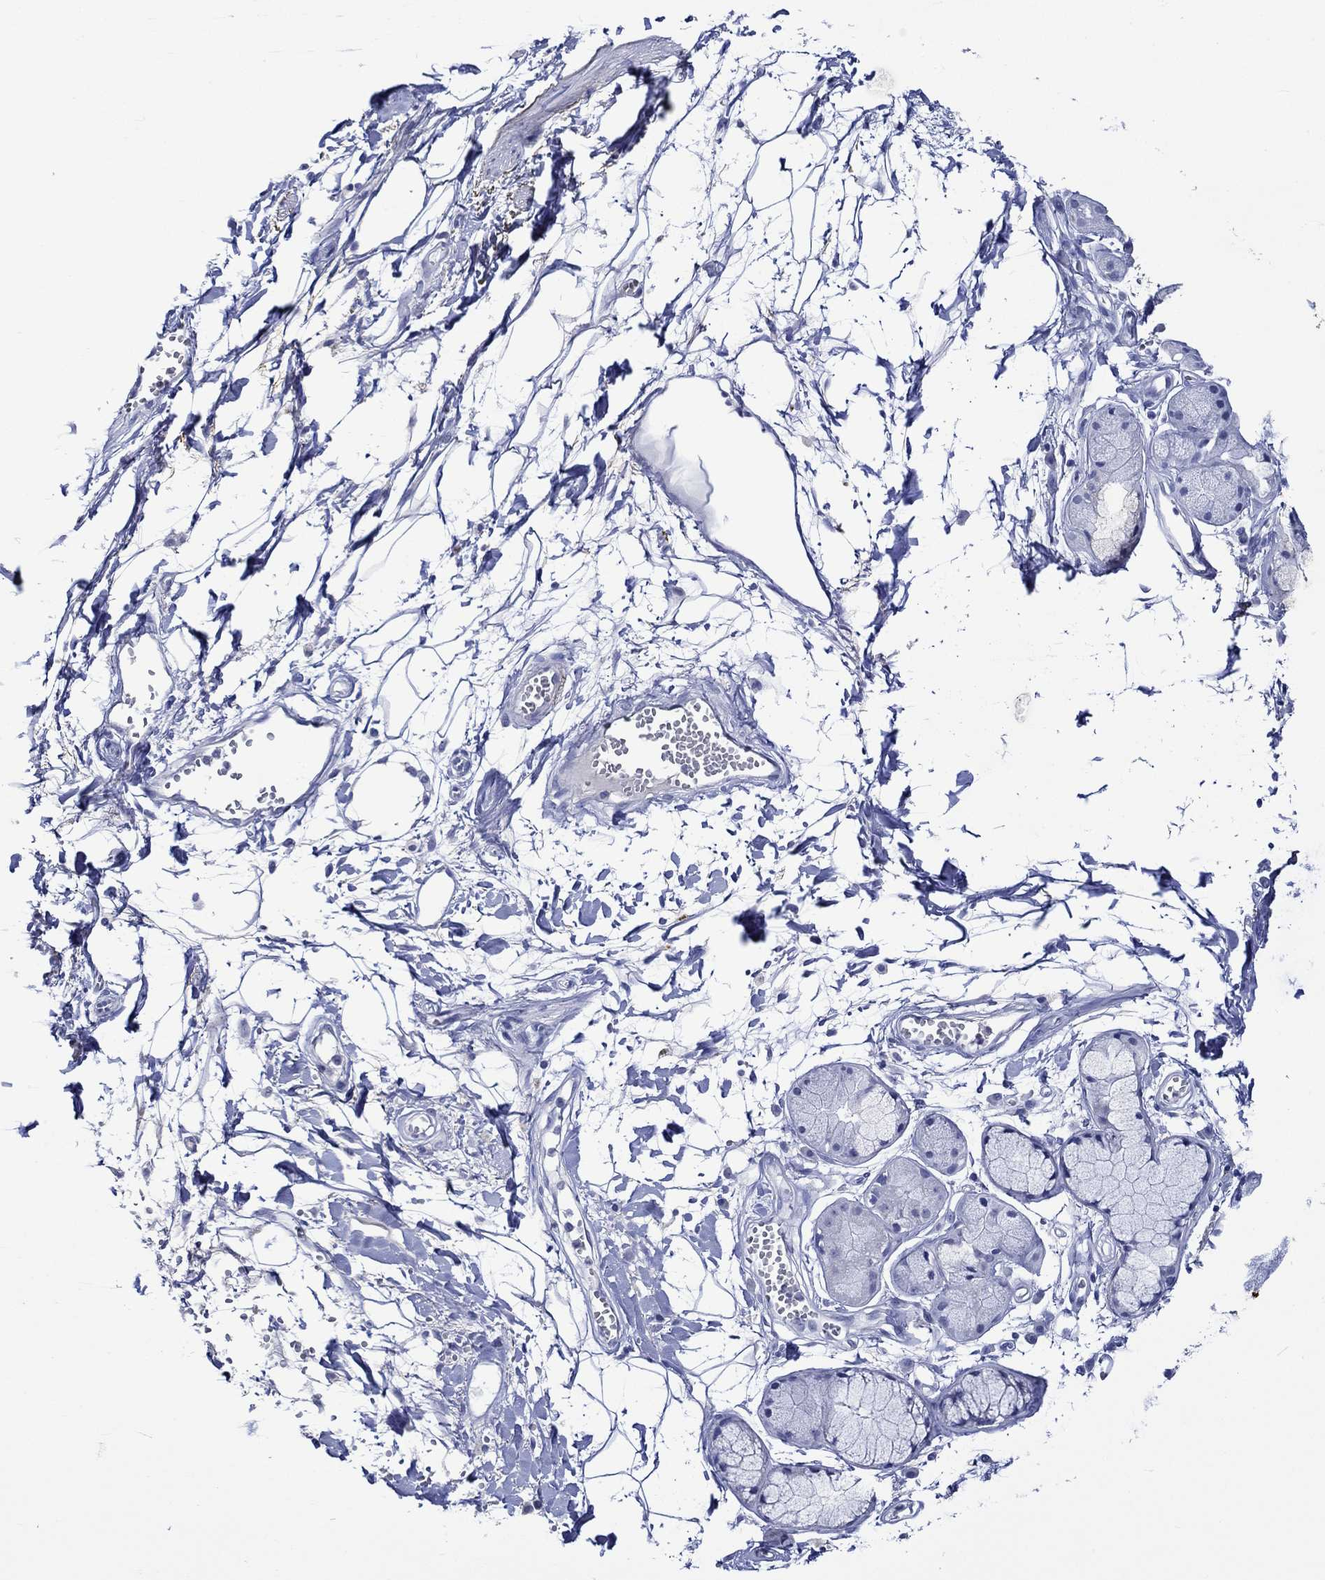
{"staining": {"intensity": "negative", "quantity": "none", "location": "none"}, "tissue": "adipose tissue", "cell_type": "Adipocytes", "image_type": "normal", "snomed": [{"axis": "morphology", "description": "Normal tissue, NOS"}, {"axis": "morphology", "description": "Squamous cell carcinoma, NOS"}, {"axis": "topography", "description": "Cartilage tissue"}, {"axis": "topography", "description": "Lung"}], "caption": "Immunohistochemistry (IHC) of unremarkable human adipose tissue demonstrates no positivity in adipocytes. The staining is performed using DAB (3,3'-diaminobenzidine) brown chromogen with nuclei counter-stained in using hematoxylin.", "gene": "KLHL35", "patient": {"sex": "male", "age": 66}}